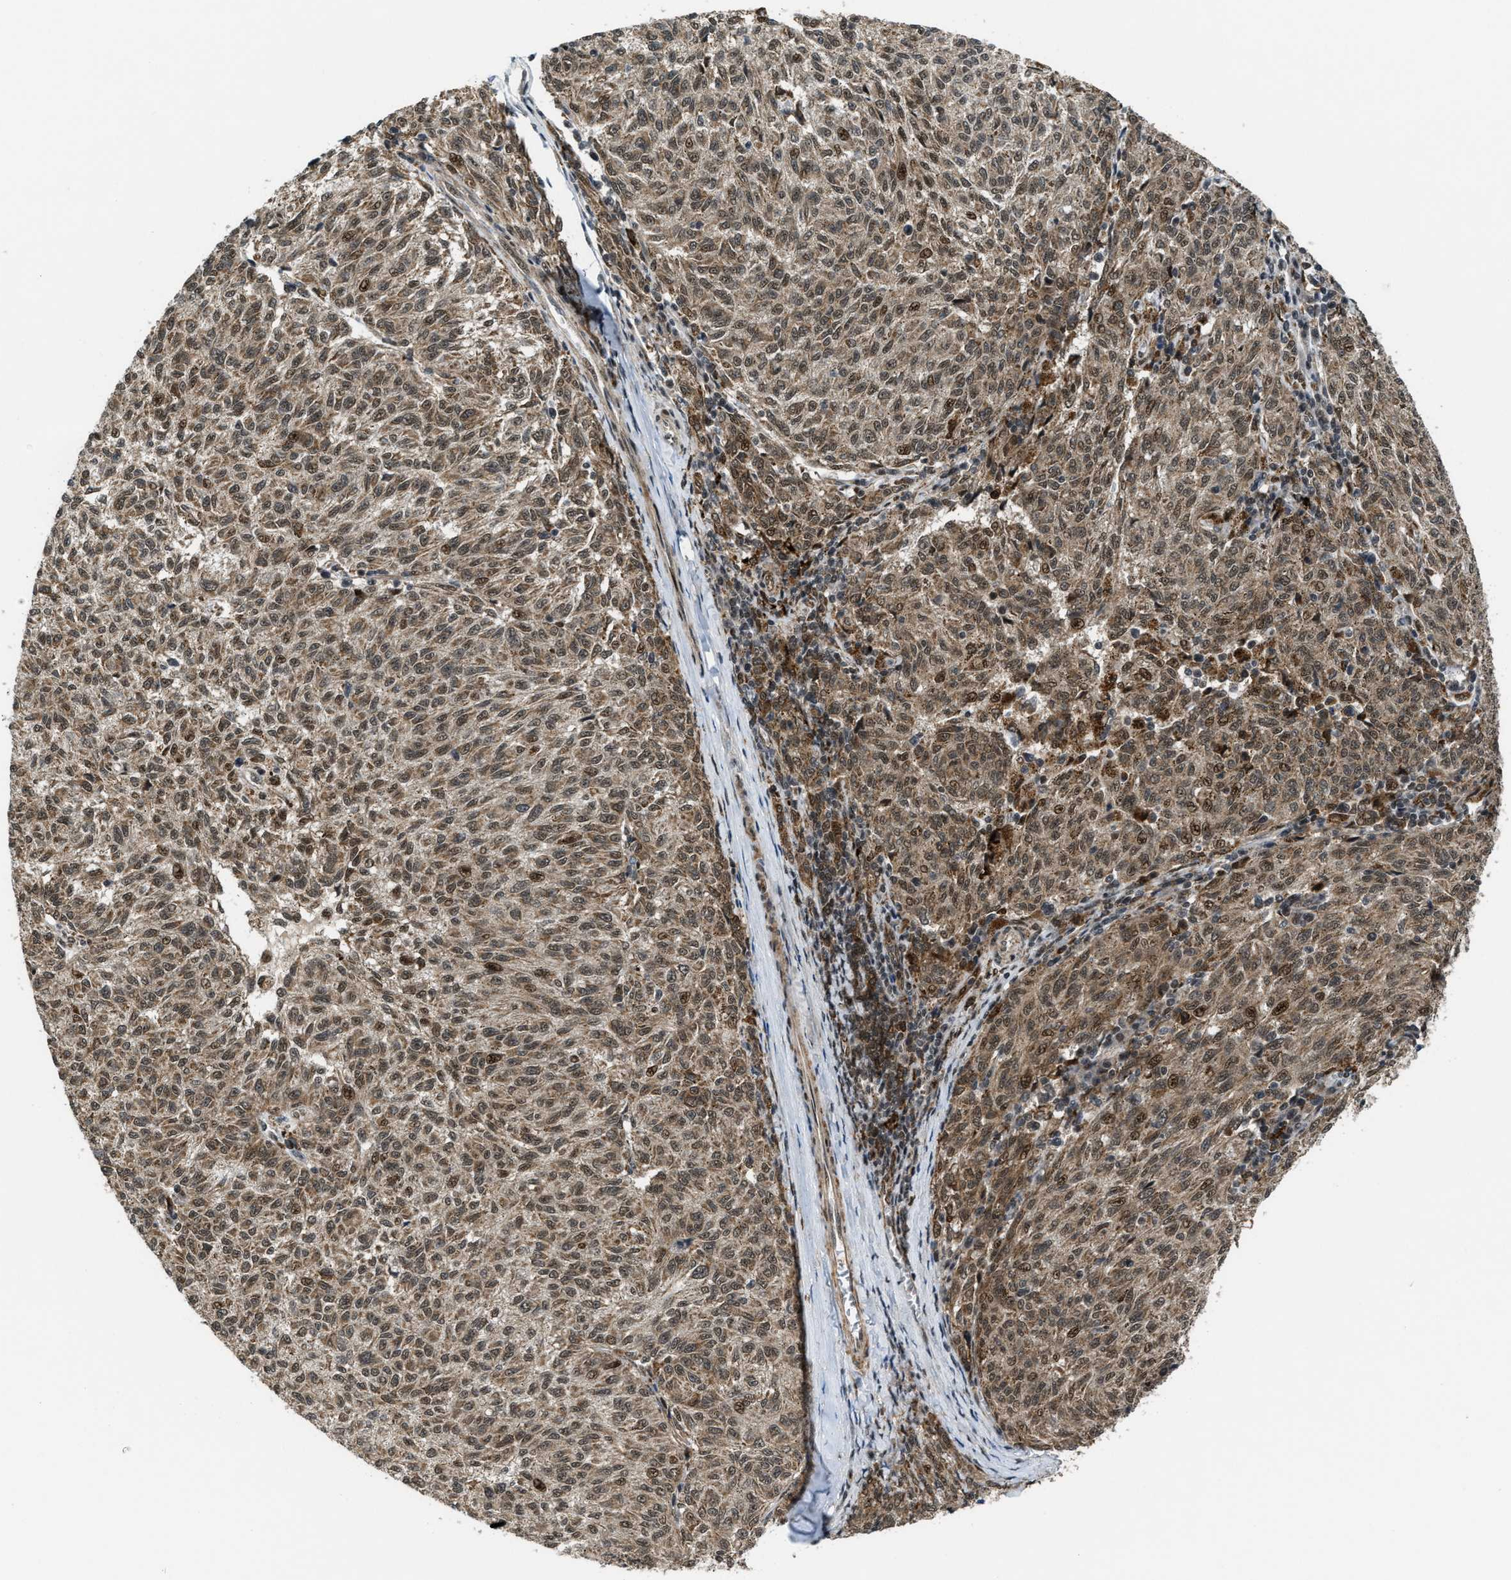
{"staining": {"intensity": "moderate", "quantity": ">75%", "location": "cytoplasmic/membranous,nuclear"}, "tissue": "melanoma", "cell_type": "Tumor cells", "image_type": "cancer", "snomed": [{"axis": "morphology", "description": "Malignant melanoma, NOS"}, {"axis": "topography", "description": "Skin"}], "caption": "Immunohistochemistry (IHC) staining of malignant melanoma, which exhibits medium levels of moderate cytoplasmic/membranous and nuclear expression in about >75% of tumor cells indicating moderate cytoplasmic/membranous and nuclear protein positivity. The staining was performed using DAB (brown) for protein detection and nuclei were counterstained in hematoxylin (blue).", "gene": "ZNF250", "patient": {"sex": "female", "age": 72}}